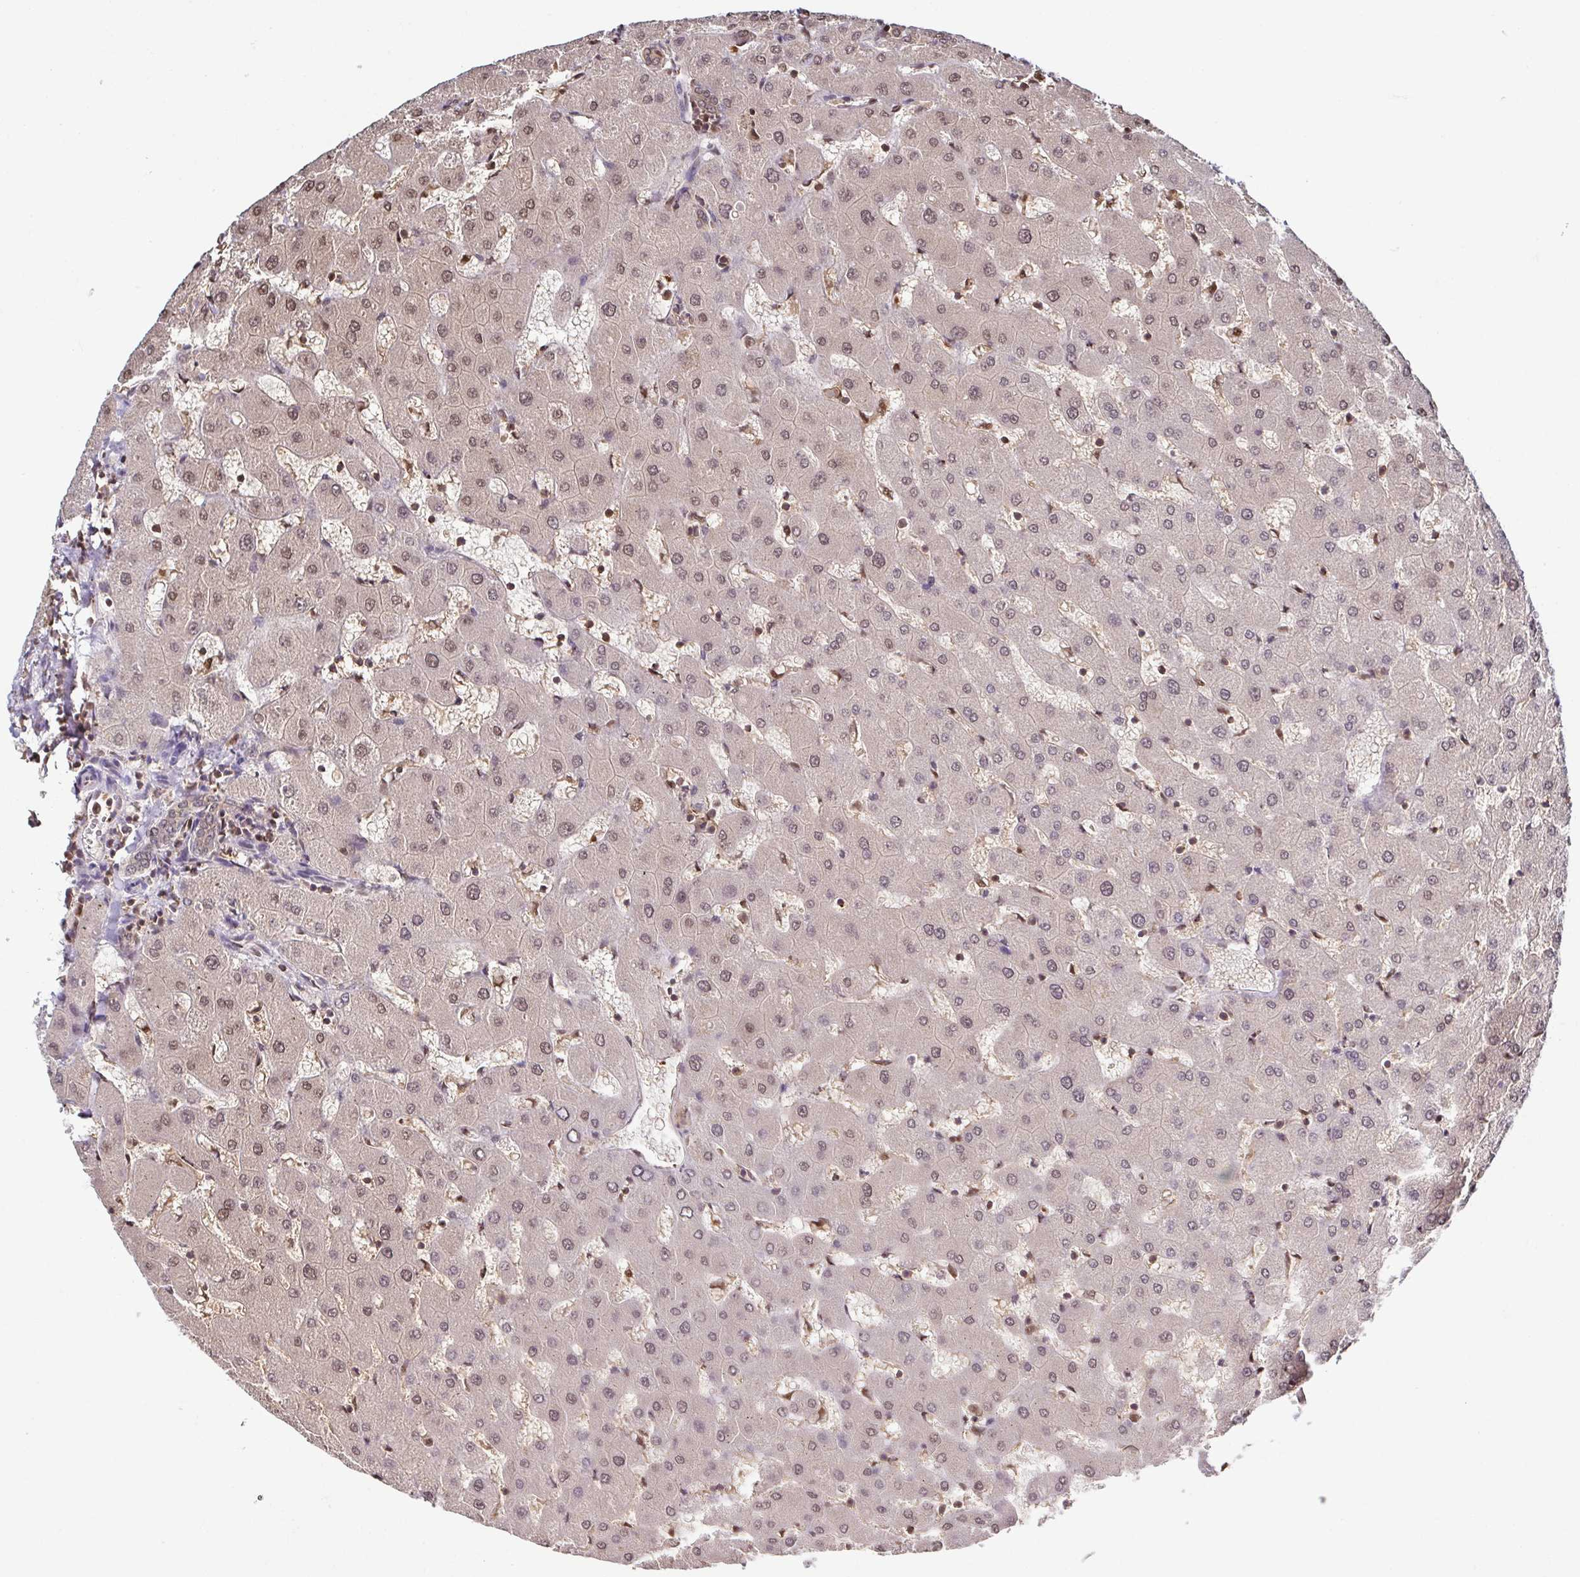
{"staining": {"intensity": "weak", "quantity": "<25%", "location": "nuclear"}, "tissue": "liver", "cell_type": "Cholangiocytes", "image_type": "normal", "snomed": [{"axis": "morphology", "description": "Normal tissue, NOS"}, {"axis": "topography", "description": "Liver"}], "caption": "This is an immunohistochemistry (IHC) photomicrograph of benign human liver. There is no staining in cholangiocytes.", "gene": "PSMB9", "patient": {"sex": "female", "age": 63}}